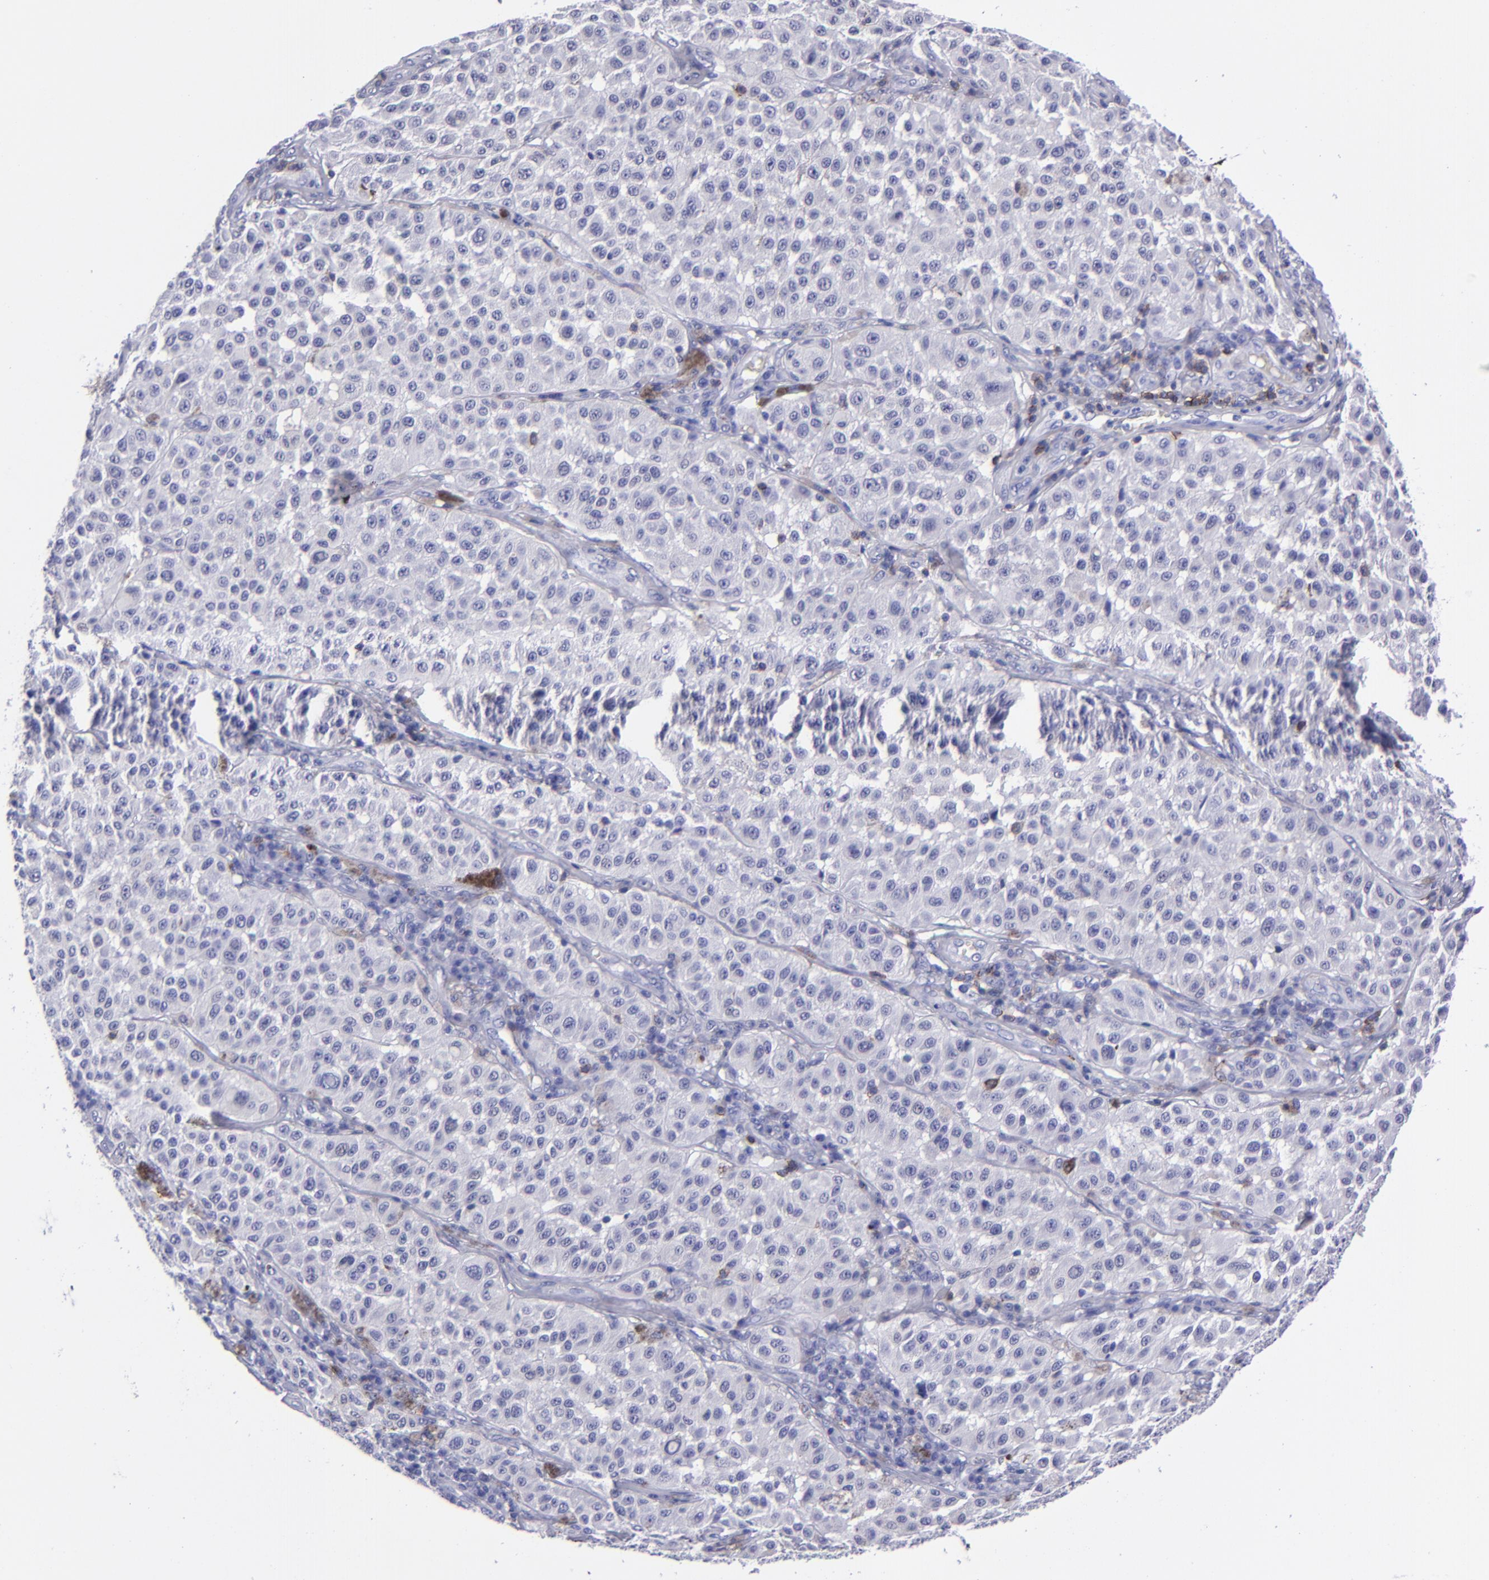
{"staining": {"intensity": "negative", "quantity": "none", "location": "none"}, "tissue": "melanoma", "cell_type": "Tumor cells", "image_type": "cancer", "snomed": [{"axis": "morphology", "description": "Malignant melanoma, NOS"}, {"axis": "topography", "description": "Skin"}], "caption": "High magnification brightfield microscopy of malignant melanoma stained with DAB (brown) and counterstained with hematoxylin (blue): tumor cells show no significant staining.", "gene": "CD6", "patient": {"sex": "female", "age": 64}}